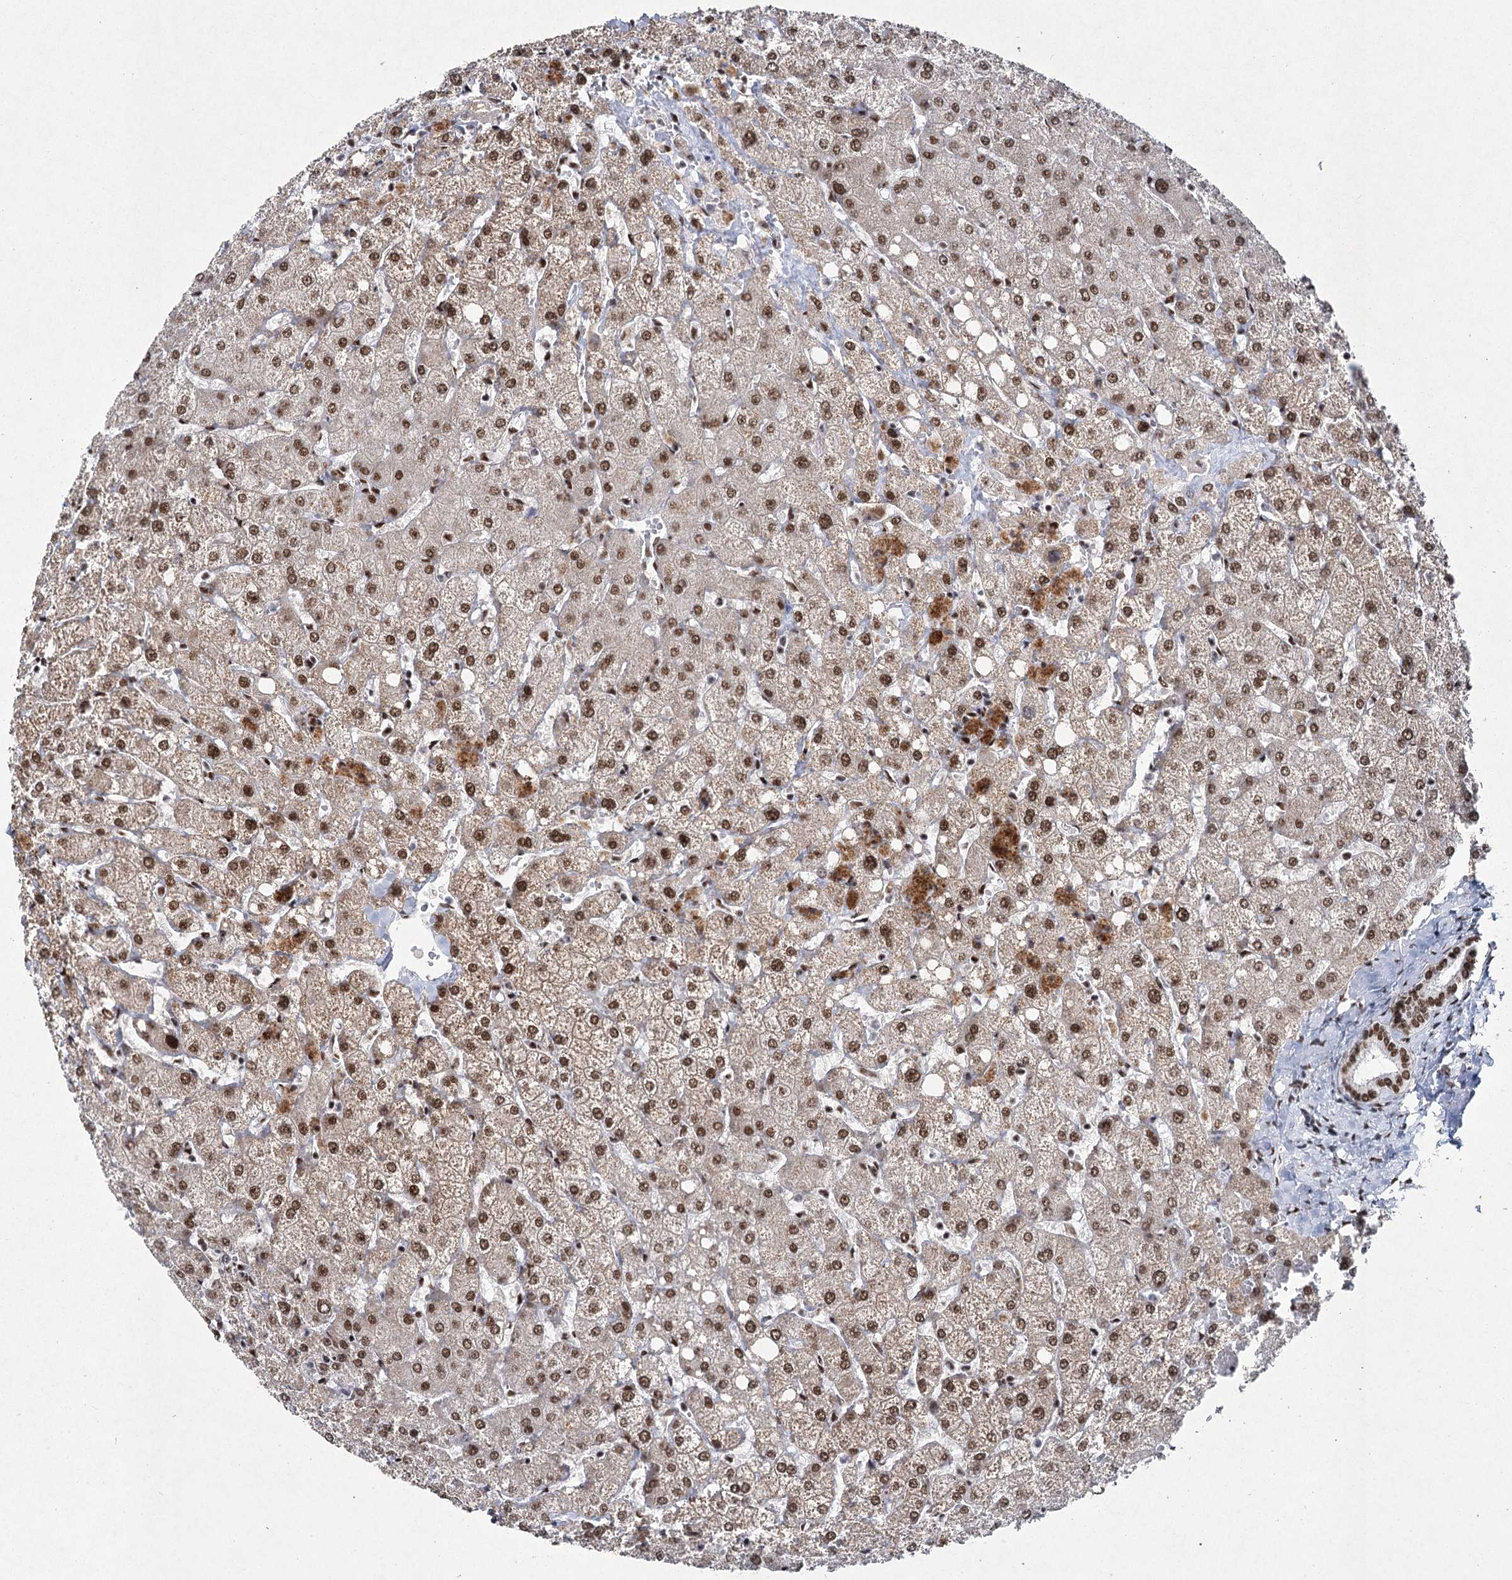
{"staining": {"intensity": "strong", "quantity": ">75%", "location": "nuclear"}, "tissue": "liver", "cell_type": "Cholangiocytes", "image_type": "normal", "snomed": [{"axis": "morphology", "description": "Normal tissue, NOS"}, {"axis": "topography", "description": "Liver"}], "caption": "Human liver stained with a brown dye shows strong nuclear positive expression in about >75% of cholangiocytes.", "gene": "SCAF8", "patient": {"sex": "female", "age": 54}}